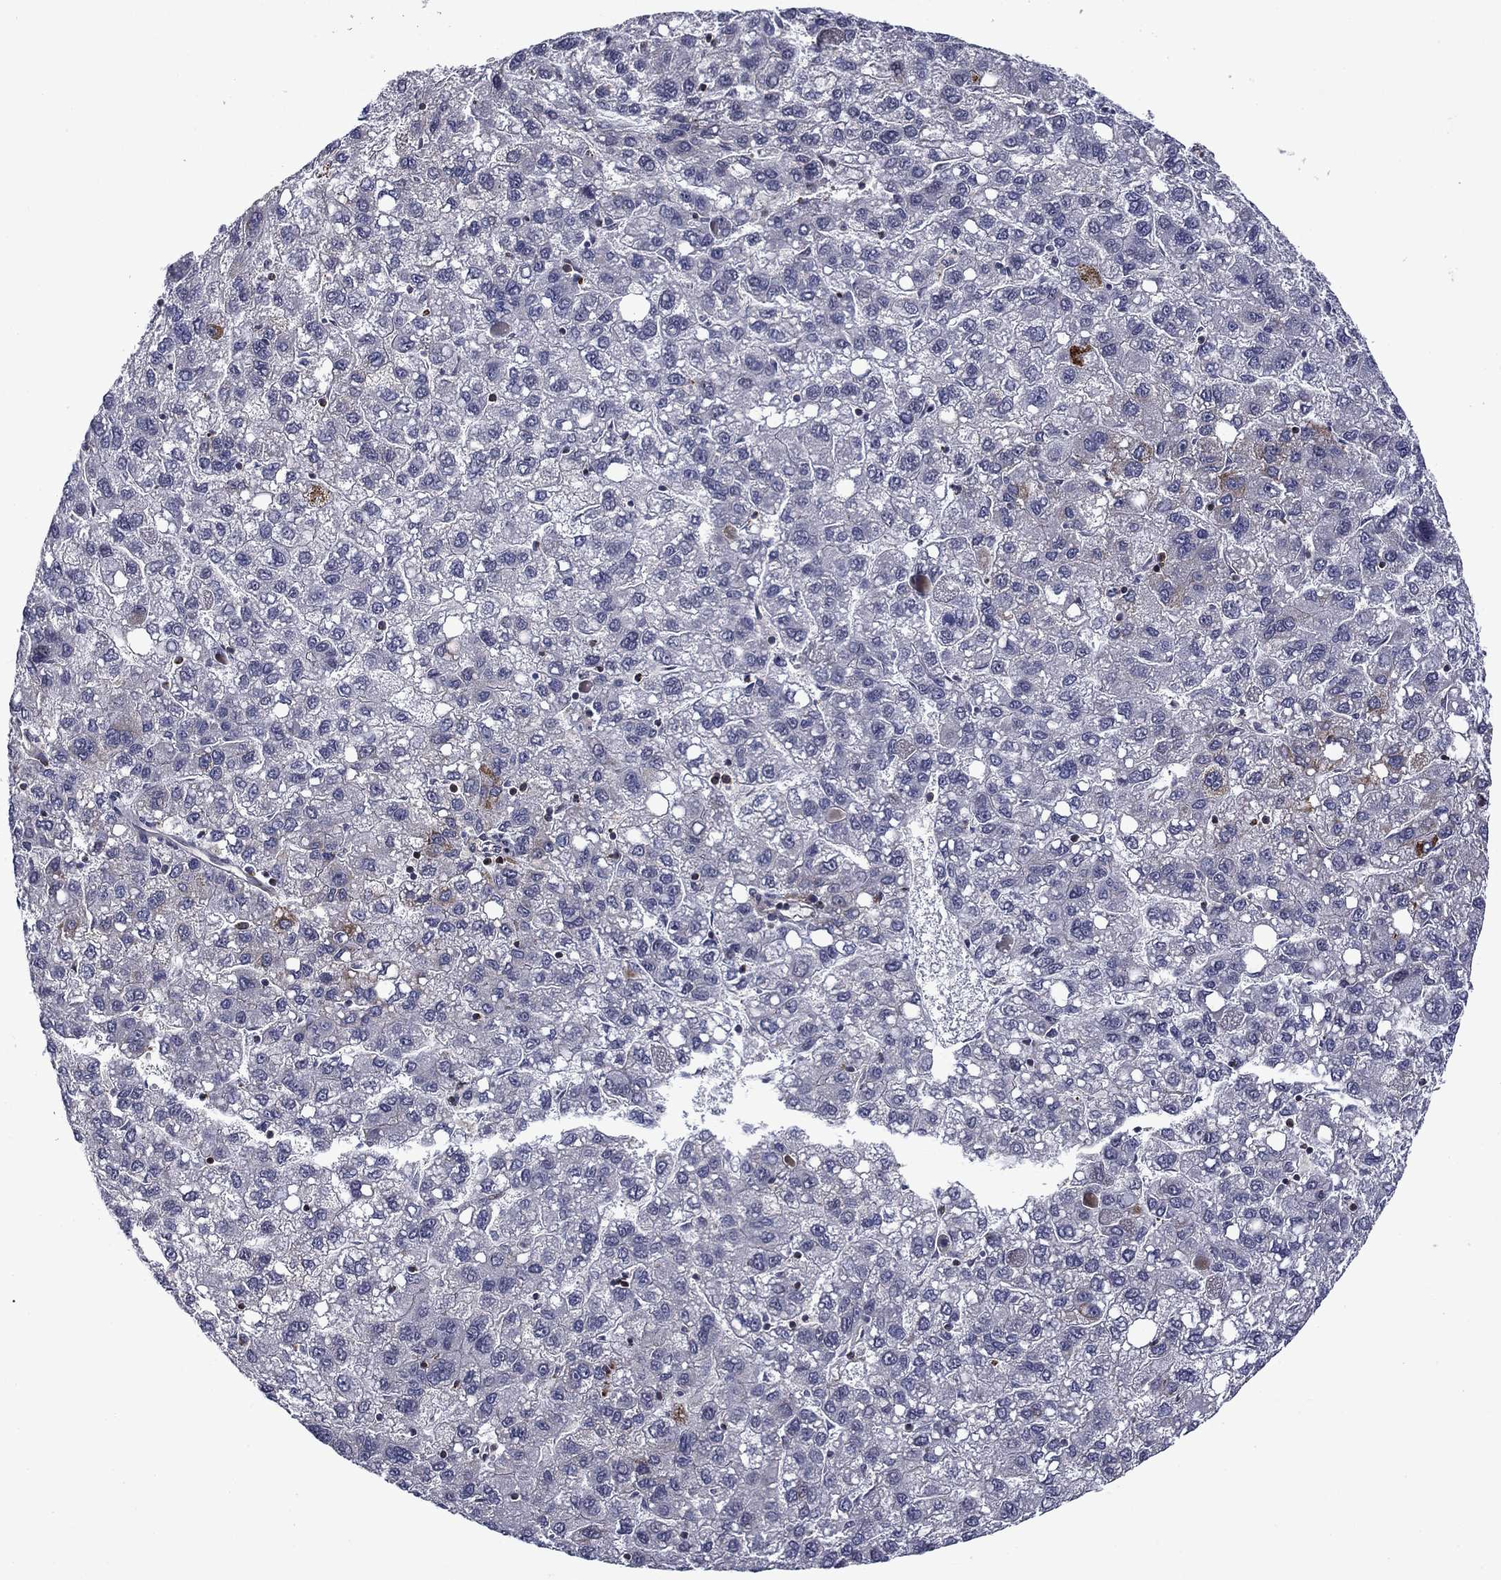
{"staining": {"intensity": "negative", "quantity": "none", "location": "none"}, "tissue": "liver cancer", "cell_type": "Tumor cells", "image_type": "cancer", "snomed": [{"axis": "morphology", "description": "Carcinoma, Hepatocellular, NOS"}, {"axis": "topography", "description": "Liver"}], "caption": "This is an immunohistochemistry photomicrograph of liver cancer. There is no staining in tumor cells.", "gene": "B3GAT1", "patient": {"sex": "female", "age": 82}}